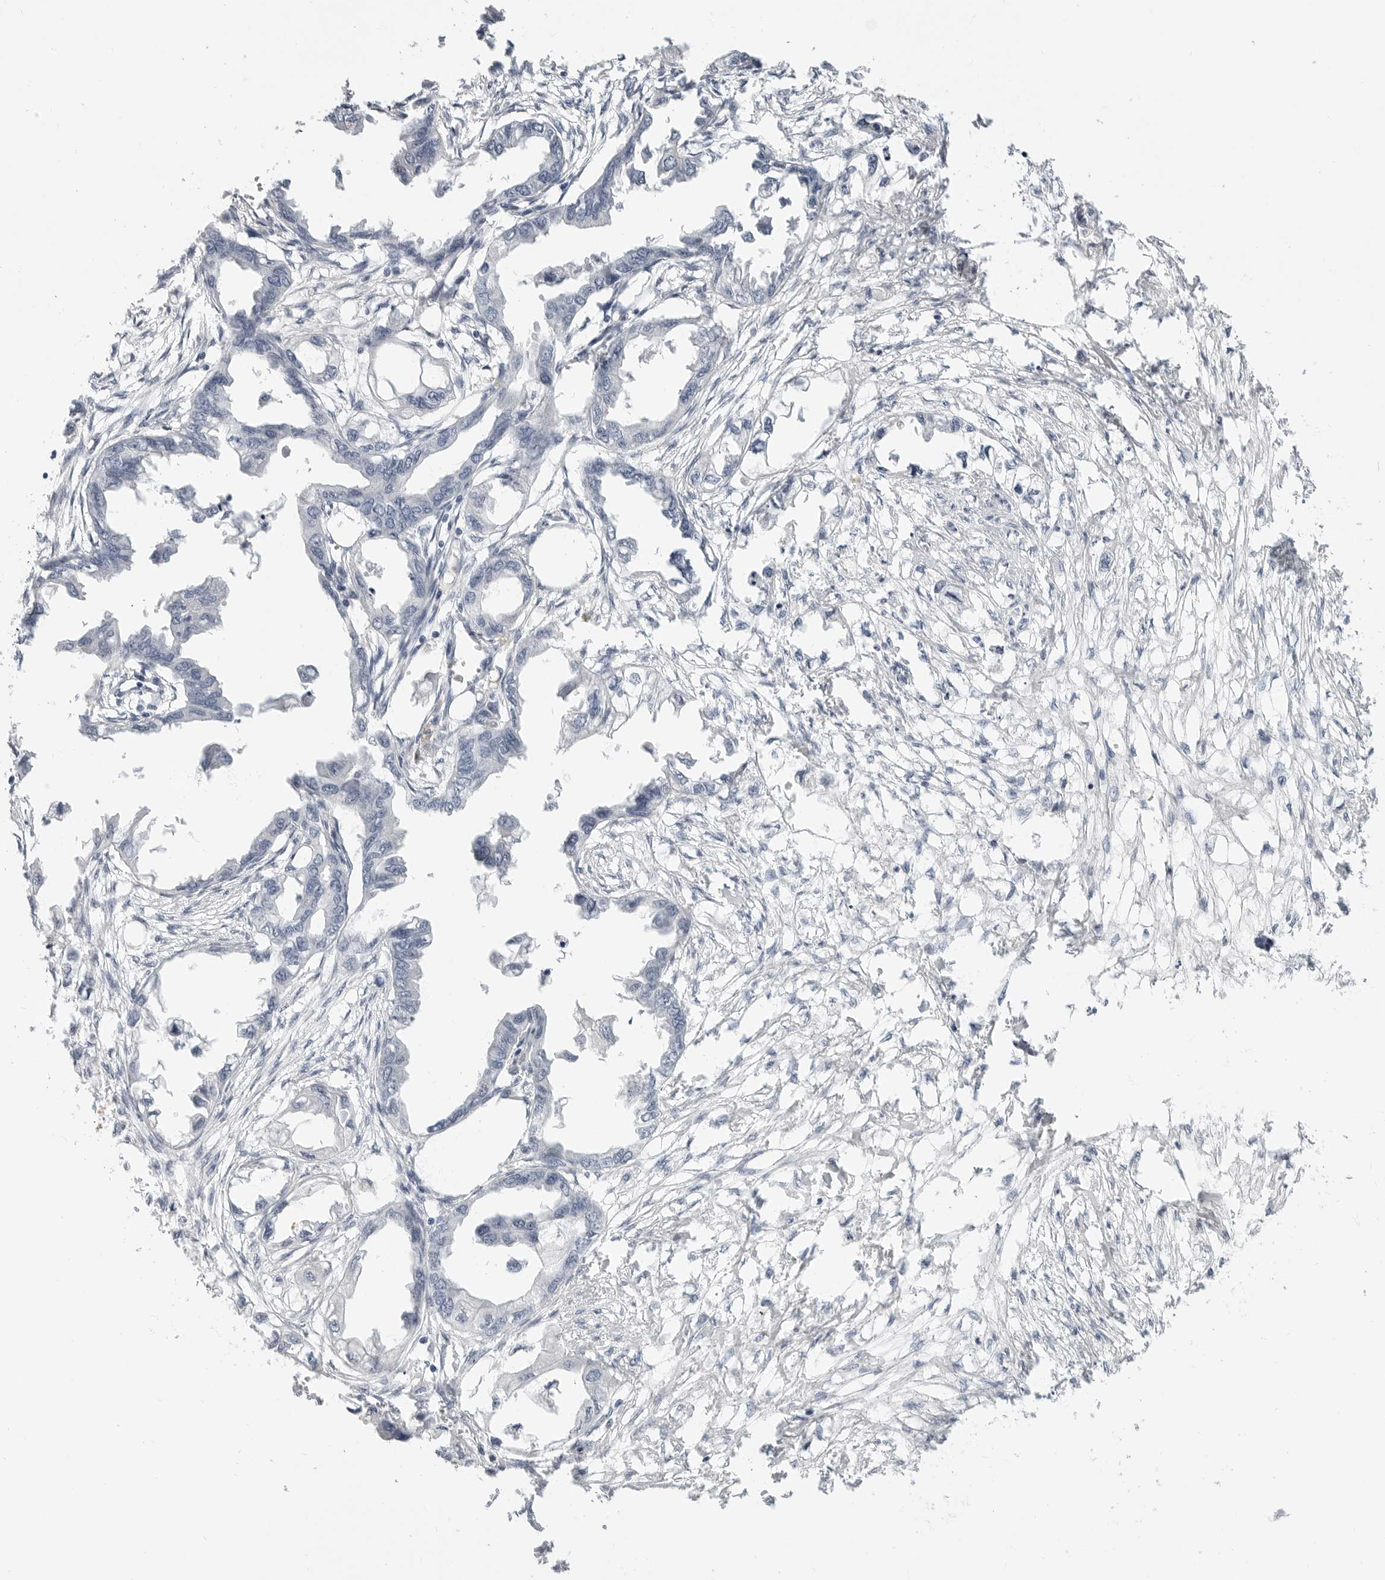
{"staining": {"intensity": "negative", "quantity": "none", "location": "none"}, "tissue": "endometrial cancer", "cell_type": "Tumor cells", "image_type": "cancer", "snomed": [{"axis": "morphology", "description": "Adenocarcinoma, NOS"}, {"axis": "morphology", "description": "Adenocarcinoma, metastatic, NOS"}, {"axis": "topography", "description": "Adipose tissue"}, {"axis": "topography", "description": "Endometrium"}], "caption": "A high-resolution image shows immunohistochemistry staining of endometrial cancer (metastatic adenocarcinoma), which reveals no significant expression in tumor cells. (Immunohistochemistry, brightfield microscopy, high magnification).", "gene": "PLN", "patient": {"sex": "female", "age": 67}}